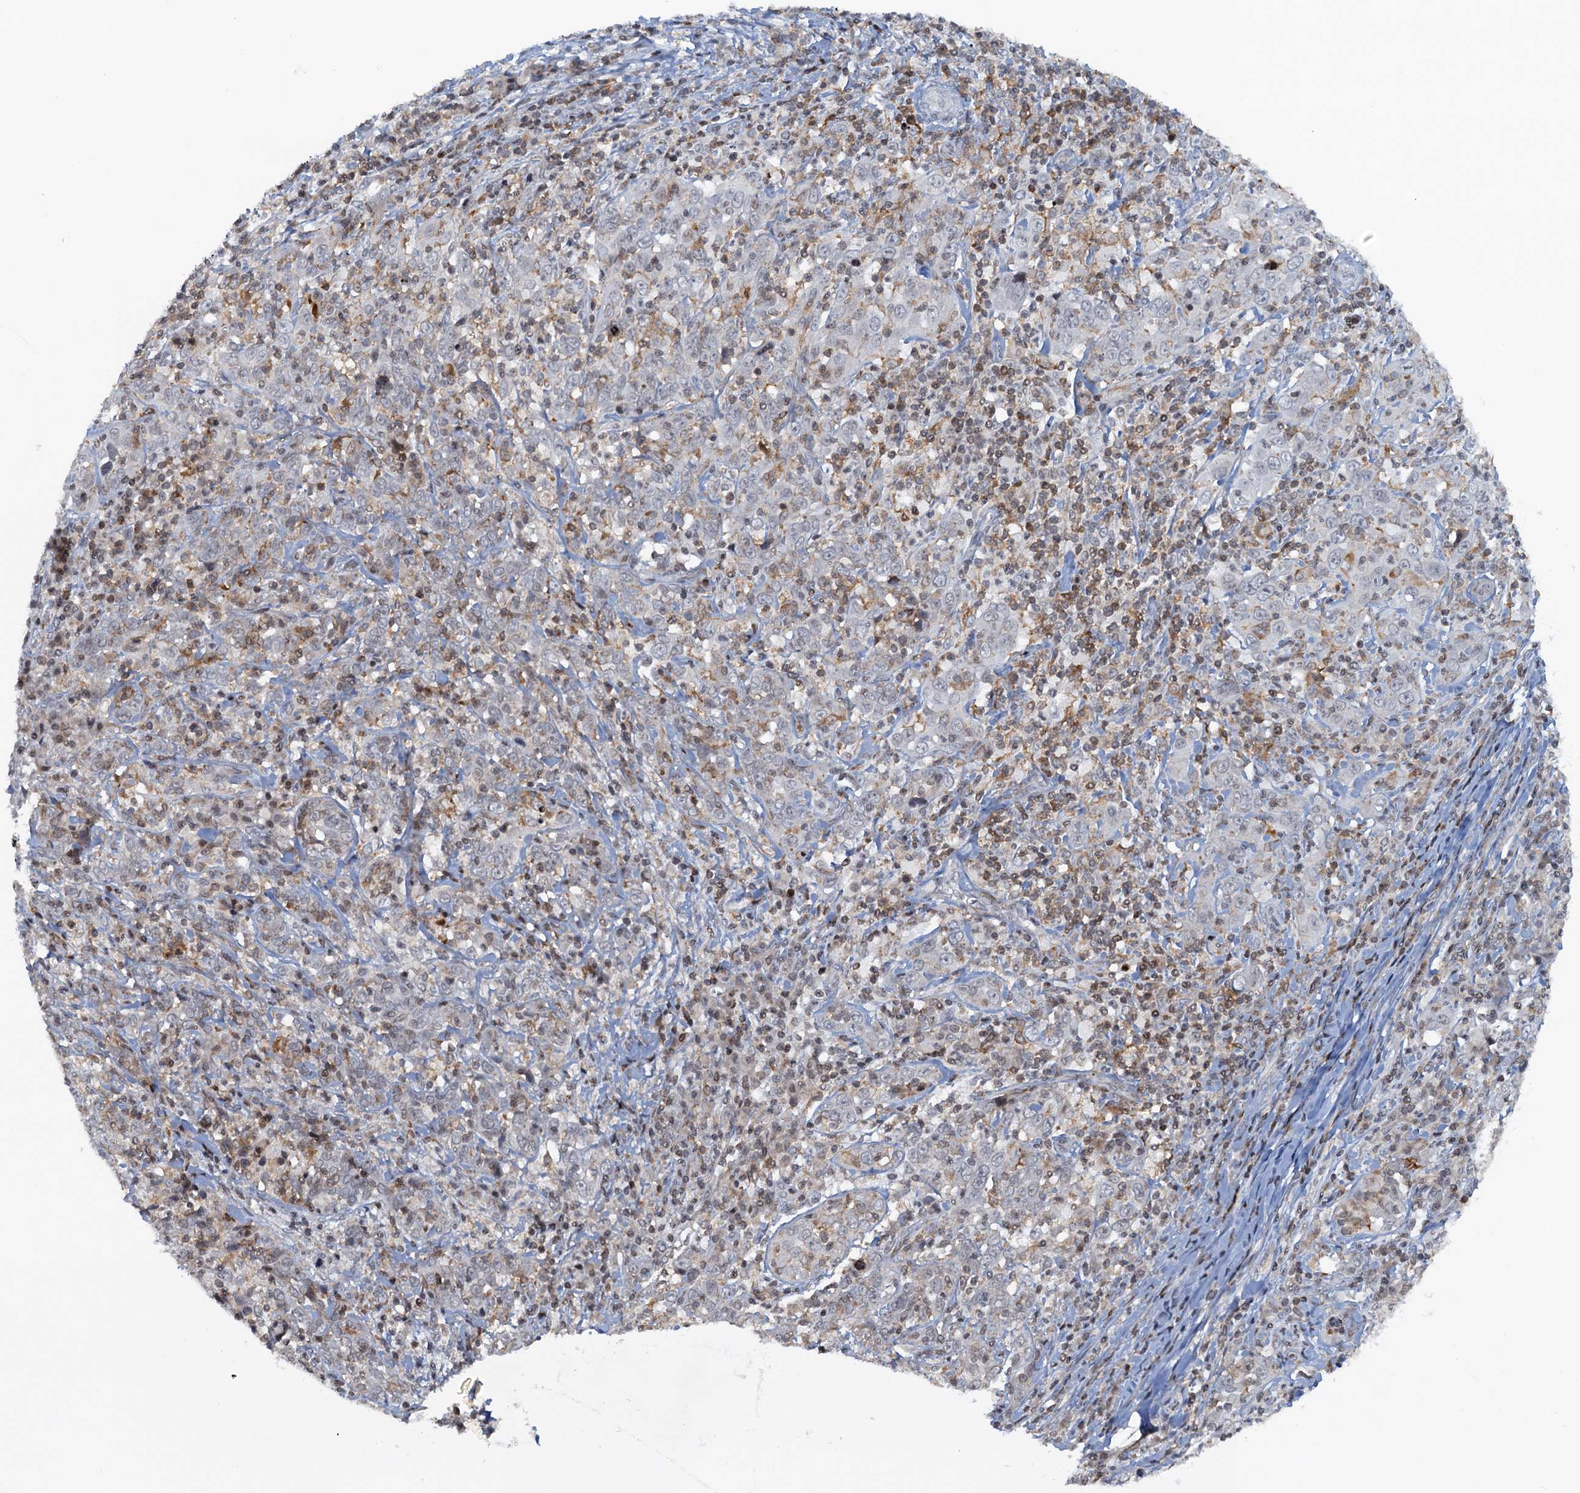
{"staining": {"intensity": "negative", "quantity": "none", "location": "none"}, "tissue": "cervical cancer", "cell_type": "Tumor cells", "image_type": "cancer", "snomed": [{"axis": "morphology", "description": "Squamous cell carcinoma, NOS"}, {"axis": "topography", "description": "Cervix"}], "caption": "Immunohistochemistry image of cervical cancer (squamous cell carcinoma) stained for a protein (brown), which reveals no positivity in tumor cells.", "gene": "FYB1", "patient": {"sex": "female", "age": 46}}